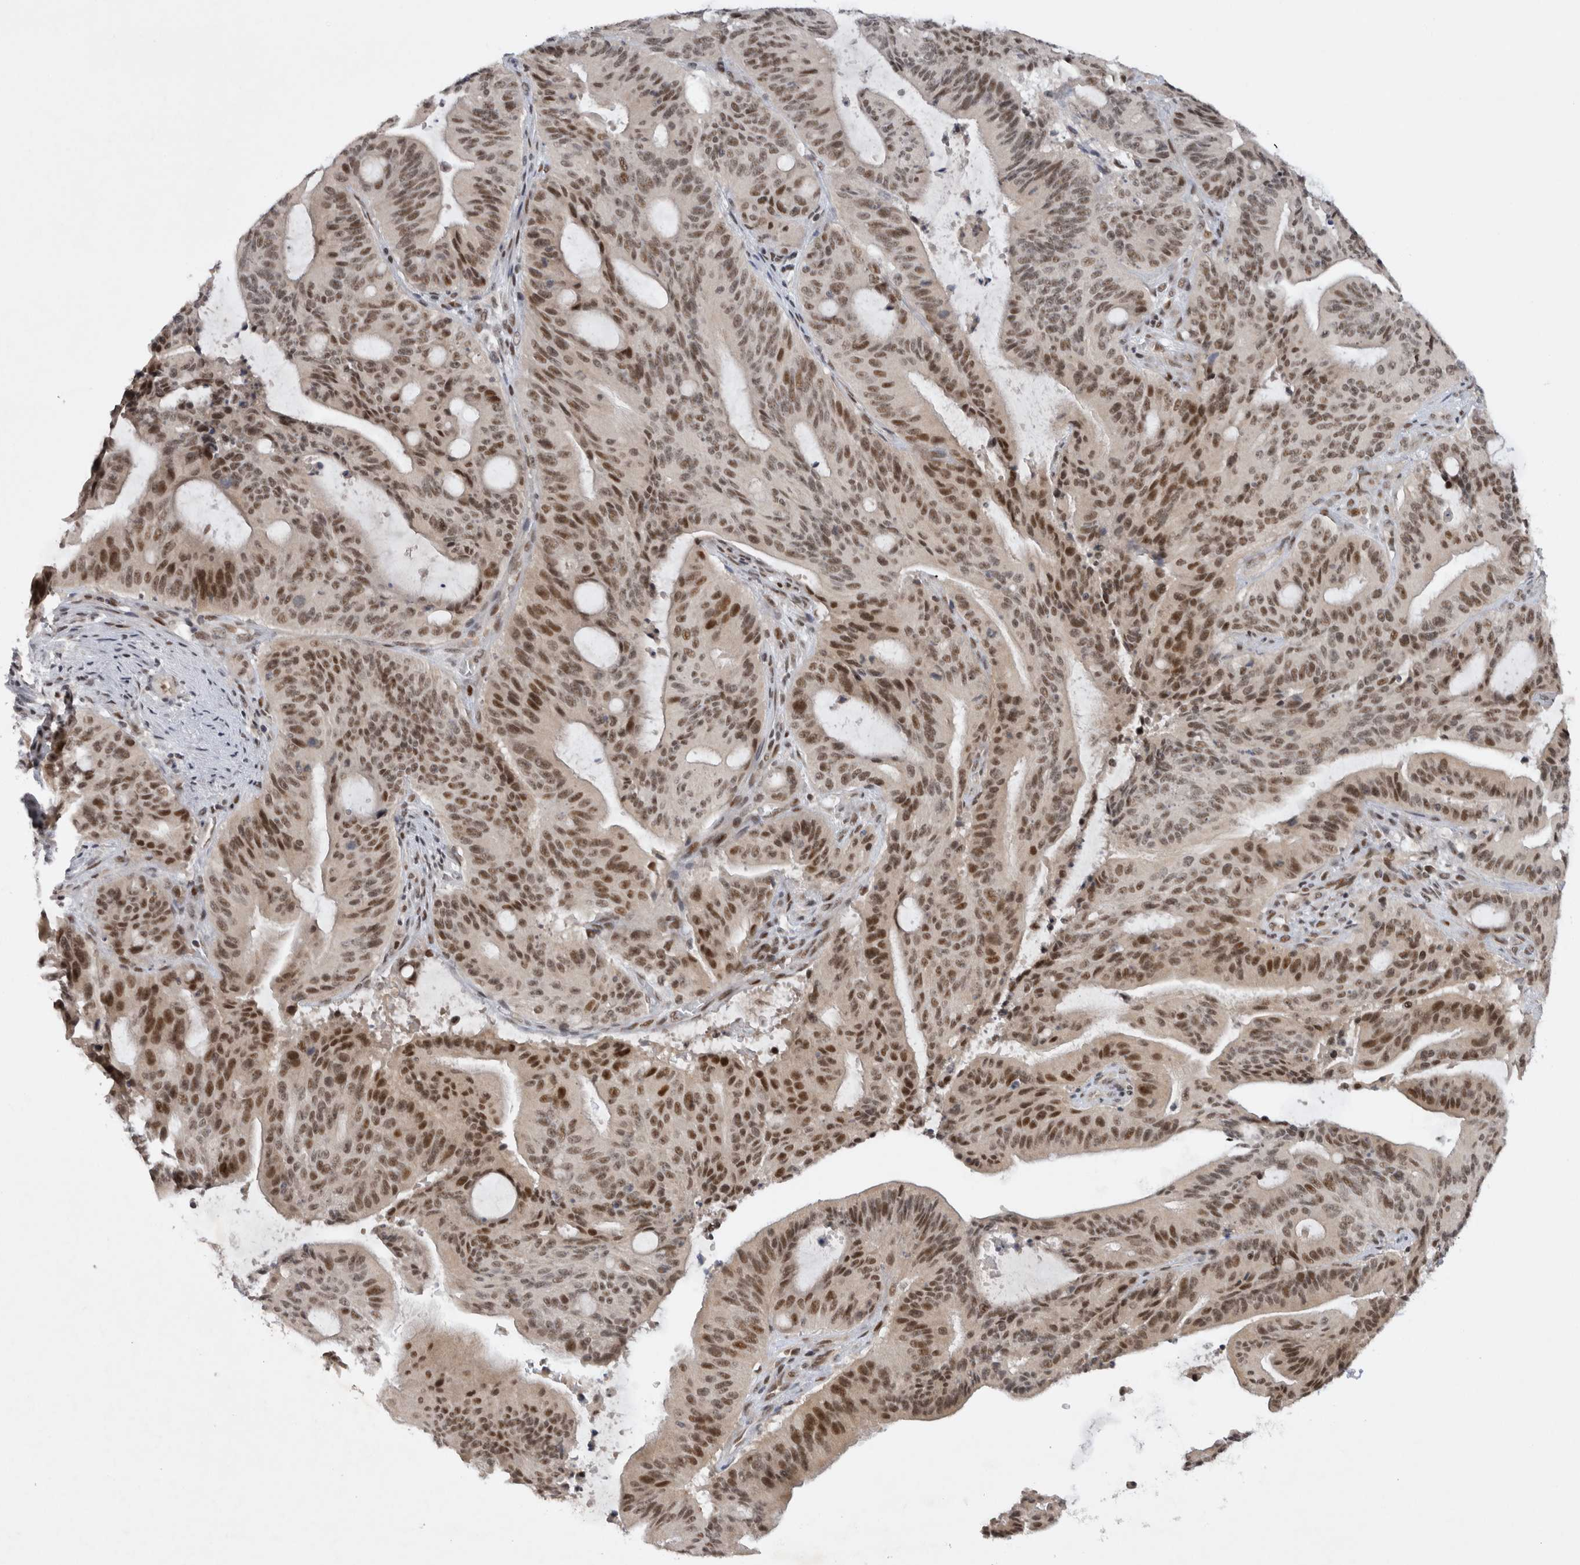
{"staining": {"intensity": "moderate", "quantity": ">75%", "location": "nuclear"}, "tissue": "liver cancer", "cell_type": "Tumor cells", "image_type": "cancer", "snomed": [{"axis": "morphology", "description": "Normal tissue, NOS"}, {"axis": "morphology", "description": "Cholangiocarcinoma"}, {"axis": "topography", "description": "Liver"}, {"axis": "topography", "description": "Peripheral nerve tissue"}], "caption": "A brown stain highlights moderate nuclear expression of a protein in human liver cancer (cholangiocarcinoma) tumor cells. Immunohistochemistry (ihc) stains the protein in brown and the nuclei are stained blue.", "gene": "HESX1", "patient": {"sex": "female", "age": 73}}